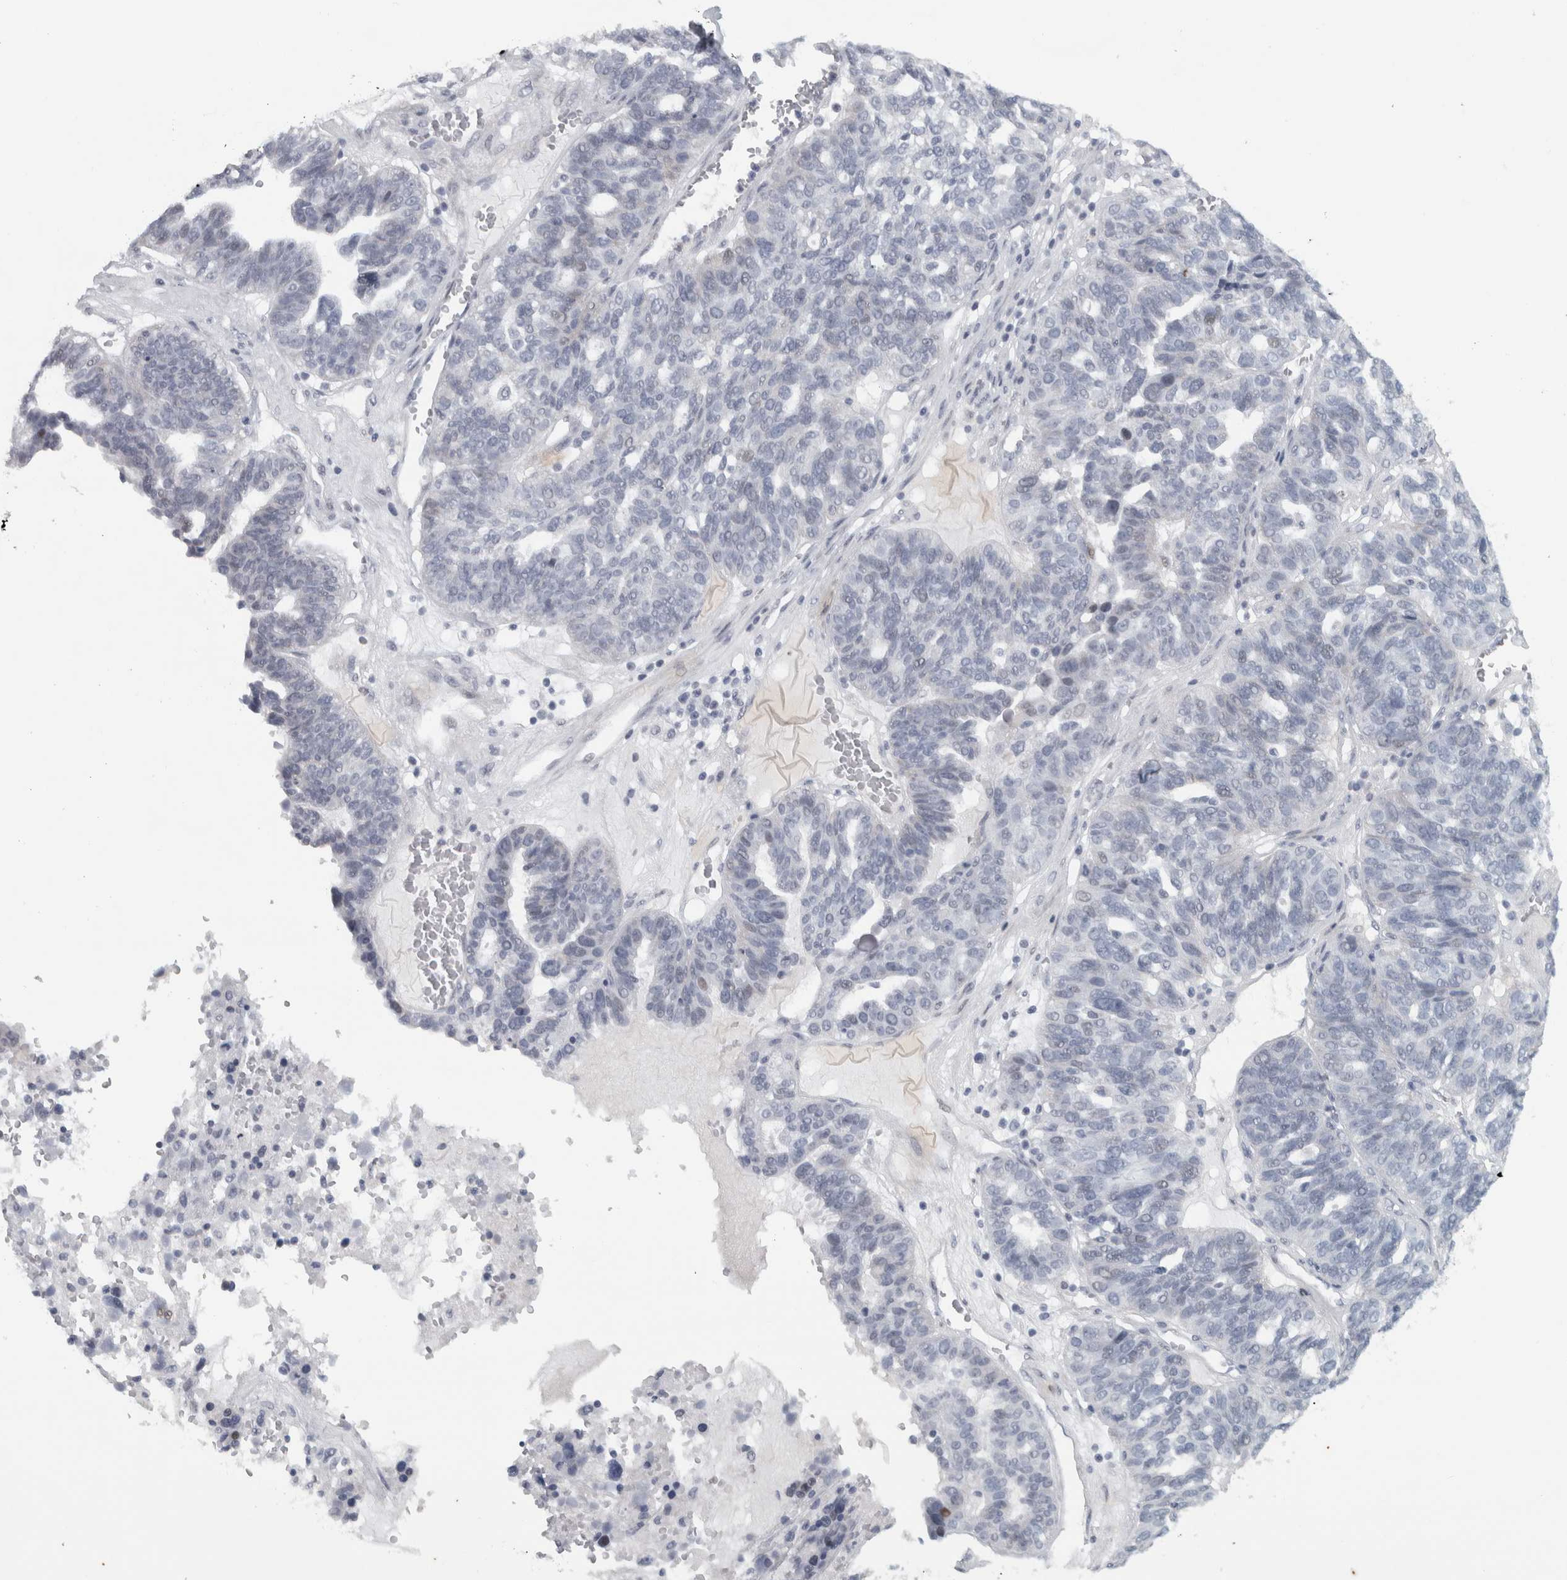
{"staining": {"intensity": "negative", "quantity": "none", "location": "none"}, "tissue": "ovarian cancer", "cell_type": "Tumor cells", "image_type": "cancer", "snomed": [{"axis": "morphology", "description": "Cystadenocarcinoma, serous, NOS"}, {"axis": "topography", "description": "Ovary"}], "caption": "Tumor cells are negative for brown protein staining in ovarian cancer (serous cystadenocarcinoma). Nuclei are stained in blue.", "gene": "PTPRN2", "patient": {"sex": "female", "age": 59}}